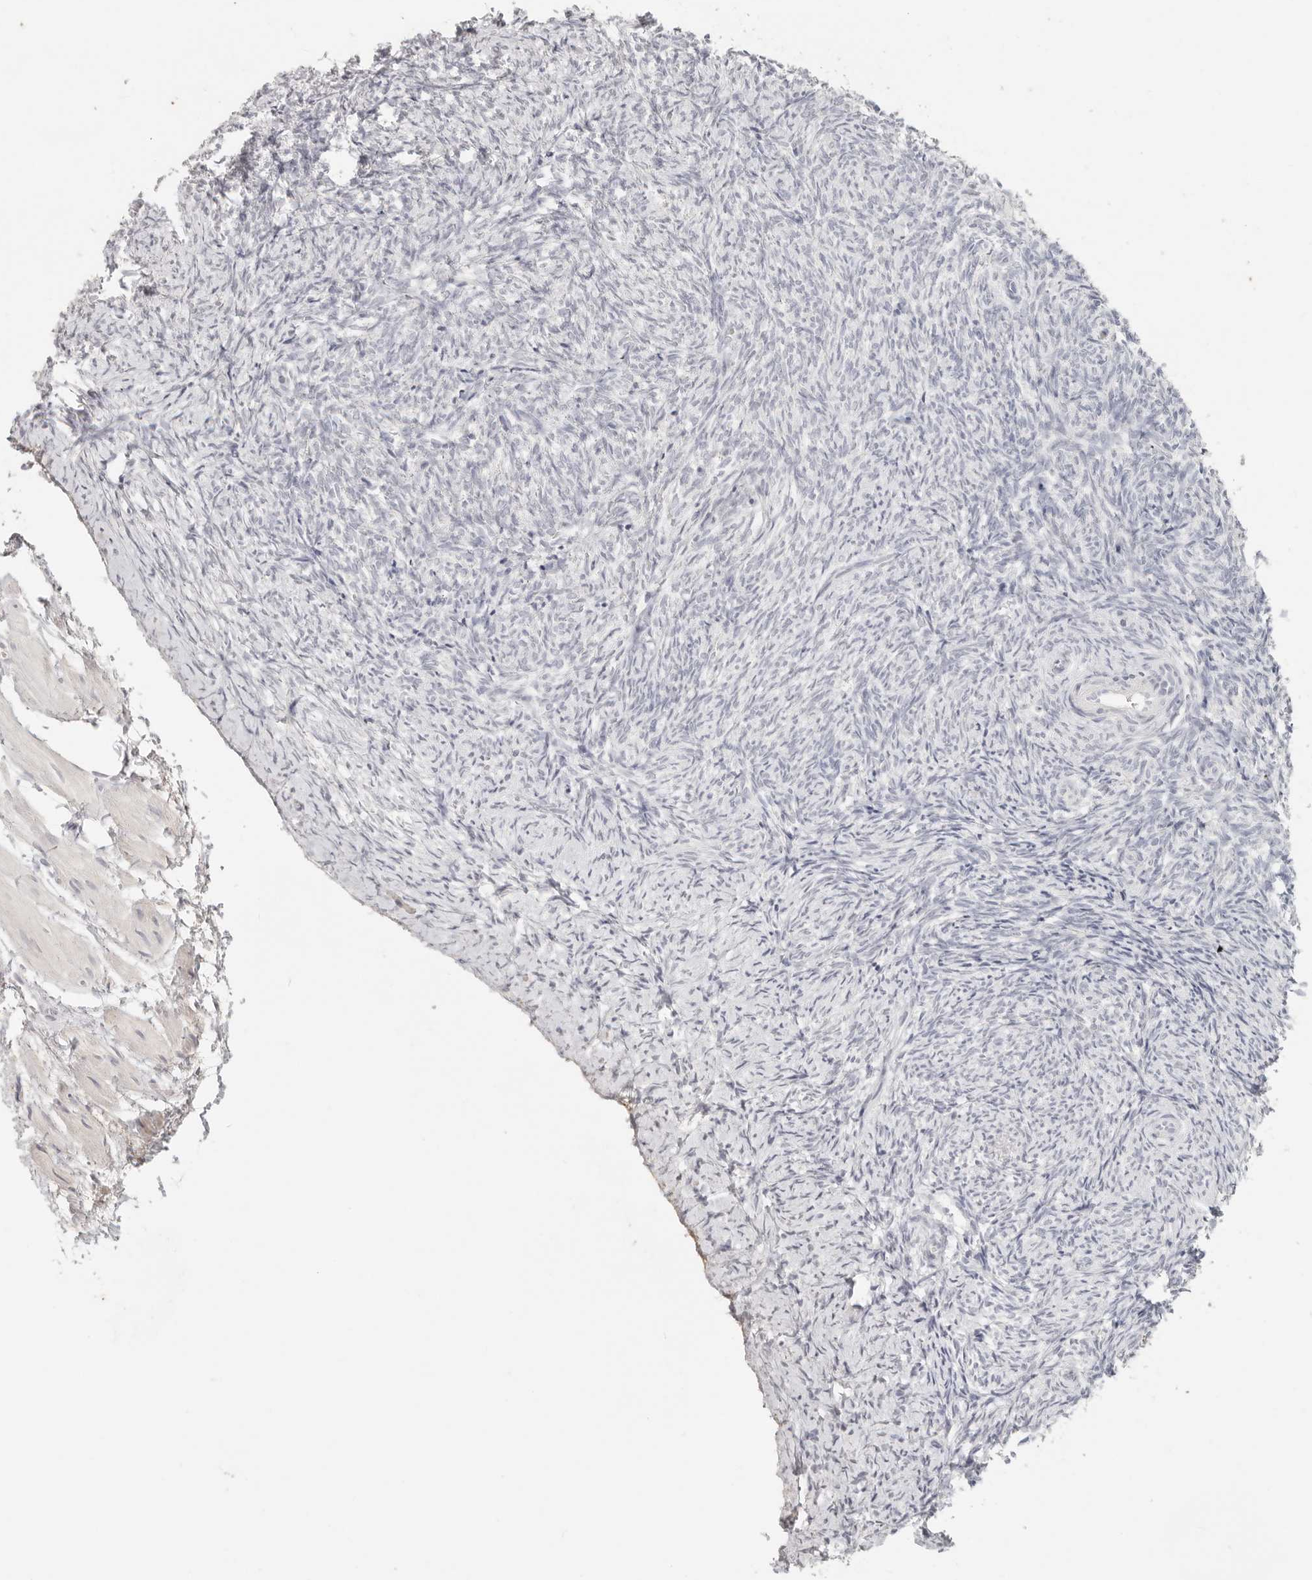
{"staining": {"intensity": "weak", "quantity": "25%-75%", "location": "cytoplasmic/membranous"}, "tissue": "ovary", "cell_type": "Follicle cells", "image_type": "normal", "snomed": [{"axis": "morphology", "description": "Normal tissue, NOS"}, {"axis": "topography", "description": "Ovary"}], "caption": "Immunohistochemical staining of normal human ovary exhibits 25%-75% levels of weak cytoplasmic/membranous protein expression in about 25%-75% of follicle cells. The protein of interest is shown in brown color, while the nuclei are stained blue.", "gene": "EPCAM", "patient": {"sex": "female", "age": 41}}